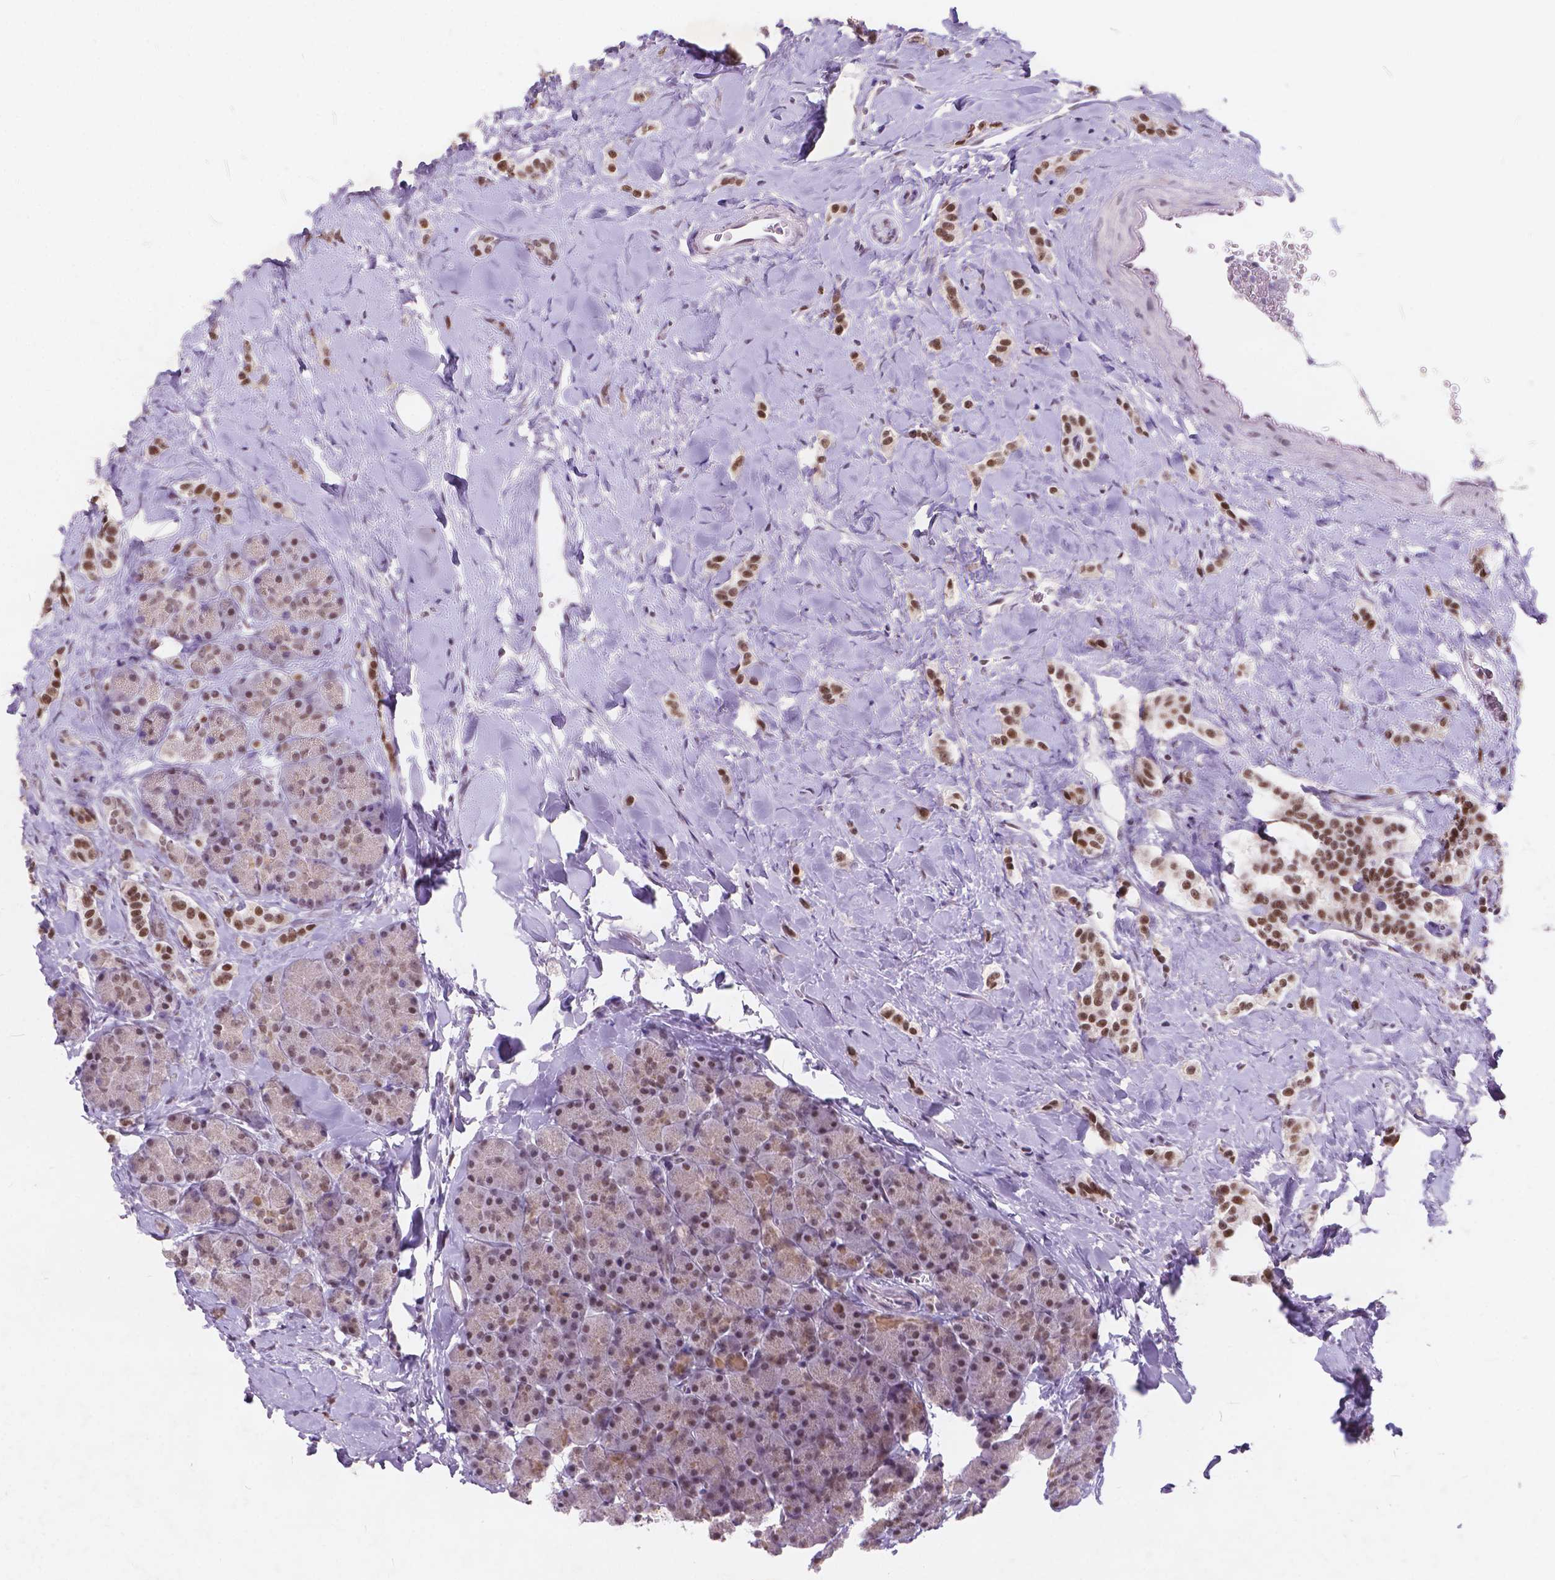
{"staining": {"intensity": "moderate", "quantity": ">75%", "location": "nuclear"}, "tissue": "carcinoid", "cell_type": "Tumor cells", "image_type": "cancer", "snomed": [{"axis": "morphology", "description": "Normal tissue, NOS"}, {"axis": "morphology", "description": "Carcinoid, malignant, NOS"}, {"axis": "topography", "description": "Pancreas"}], "caption": "Approximately >75% of tumor cells in carcinoid display moderate nuclear protein staining as visualized by brown immunohistochemical staining.", "gene": "FAM53A", "patient": {"sex": "male", "age": 36}}